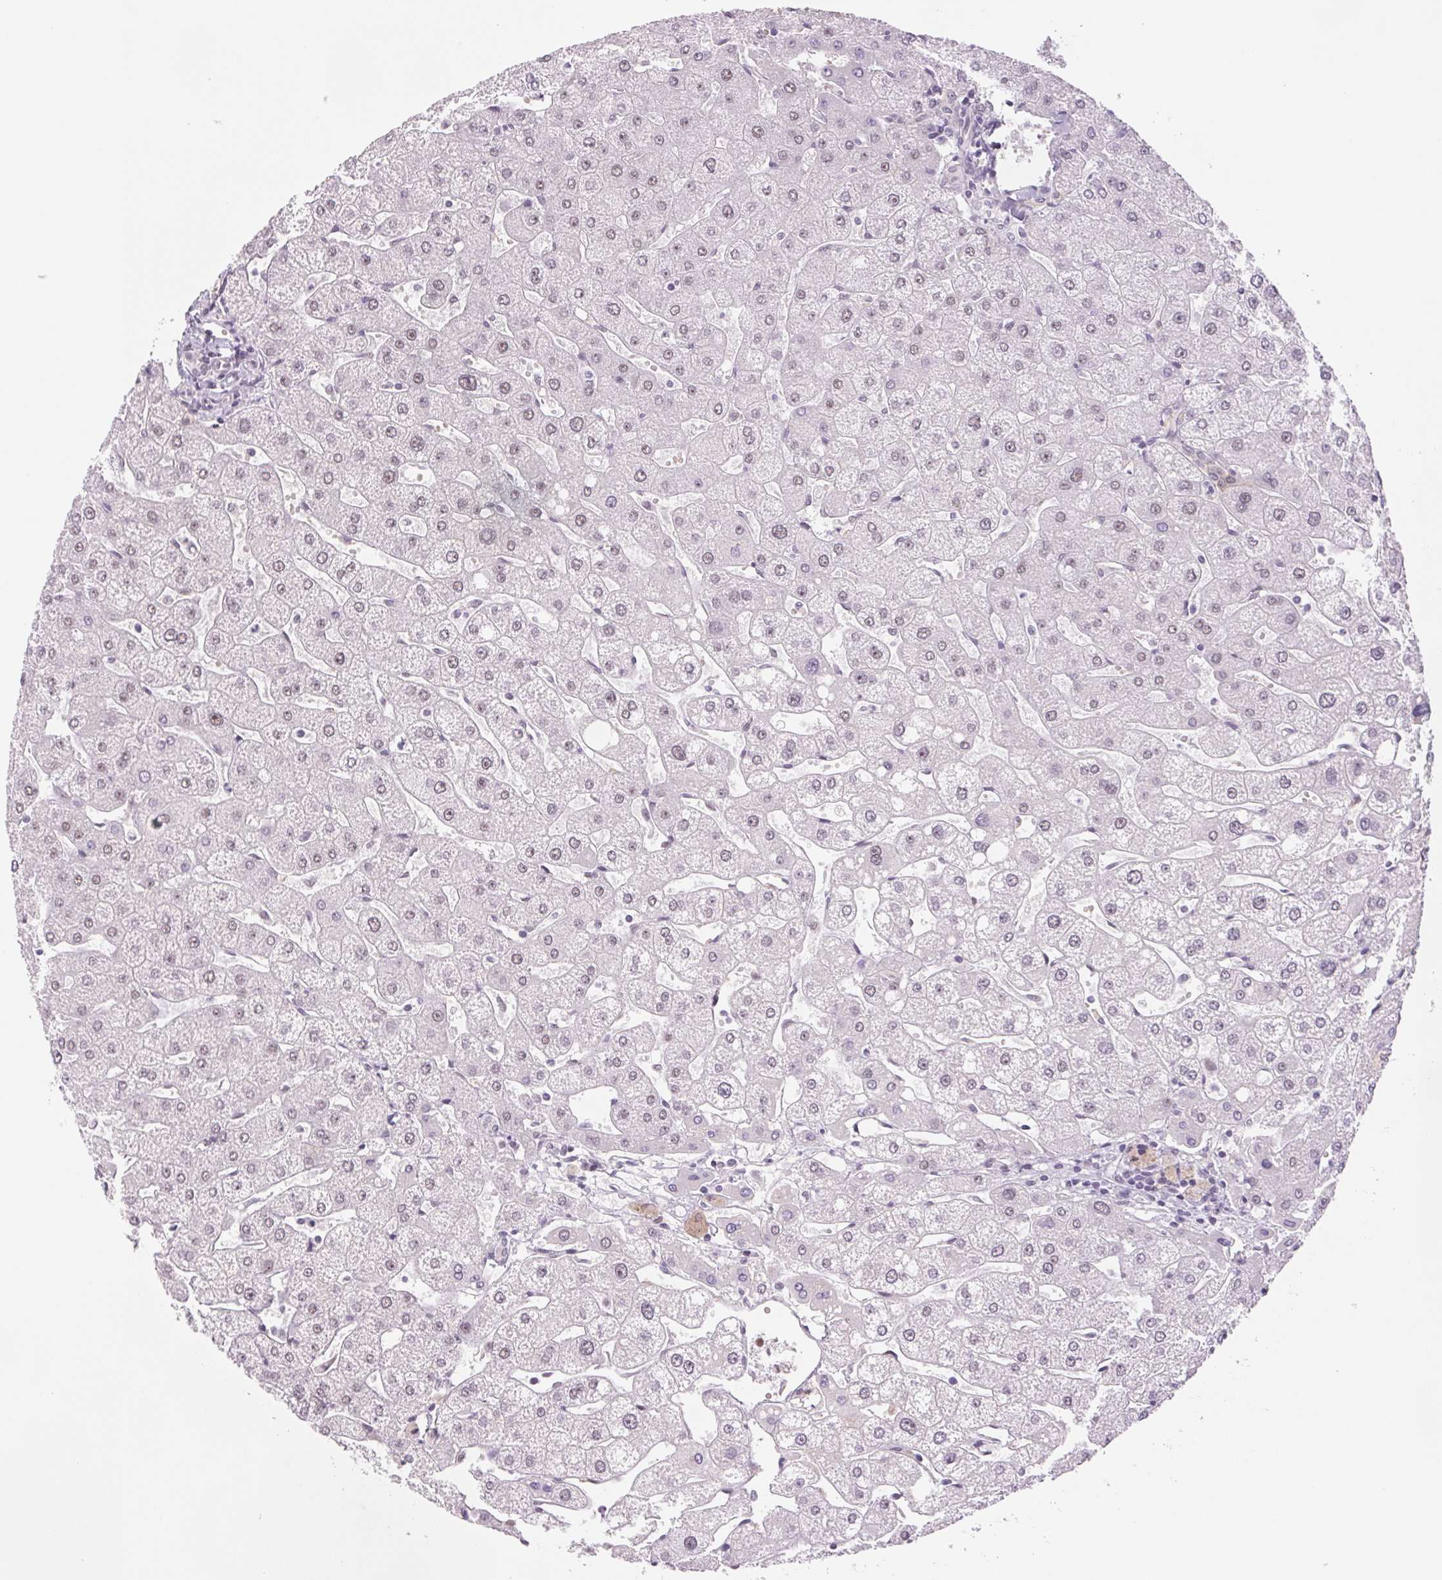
{"staining": {"intensity": "negative", "quantity": "none", "location": "none"}, "tissue": "liver", "cell_type": "Cholangiocytes", "image_type": "normal", "snomed": [{"axis": "morphology", "description": "Normal tissue, NOS"}, {"axis": "topography", "description": "Liver"}], "caption": "This is an immunohistochemistry (IHC) histopathology image of normal liver. There is no staining in cholangiocytes.", "gene": "ZC3H14", "patient": {"sex": "male", "age": 67}}